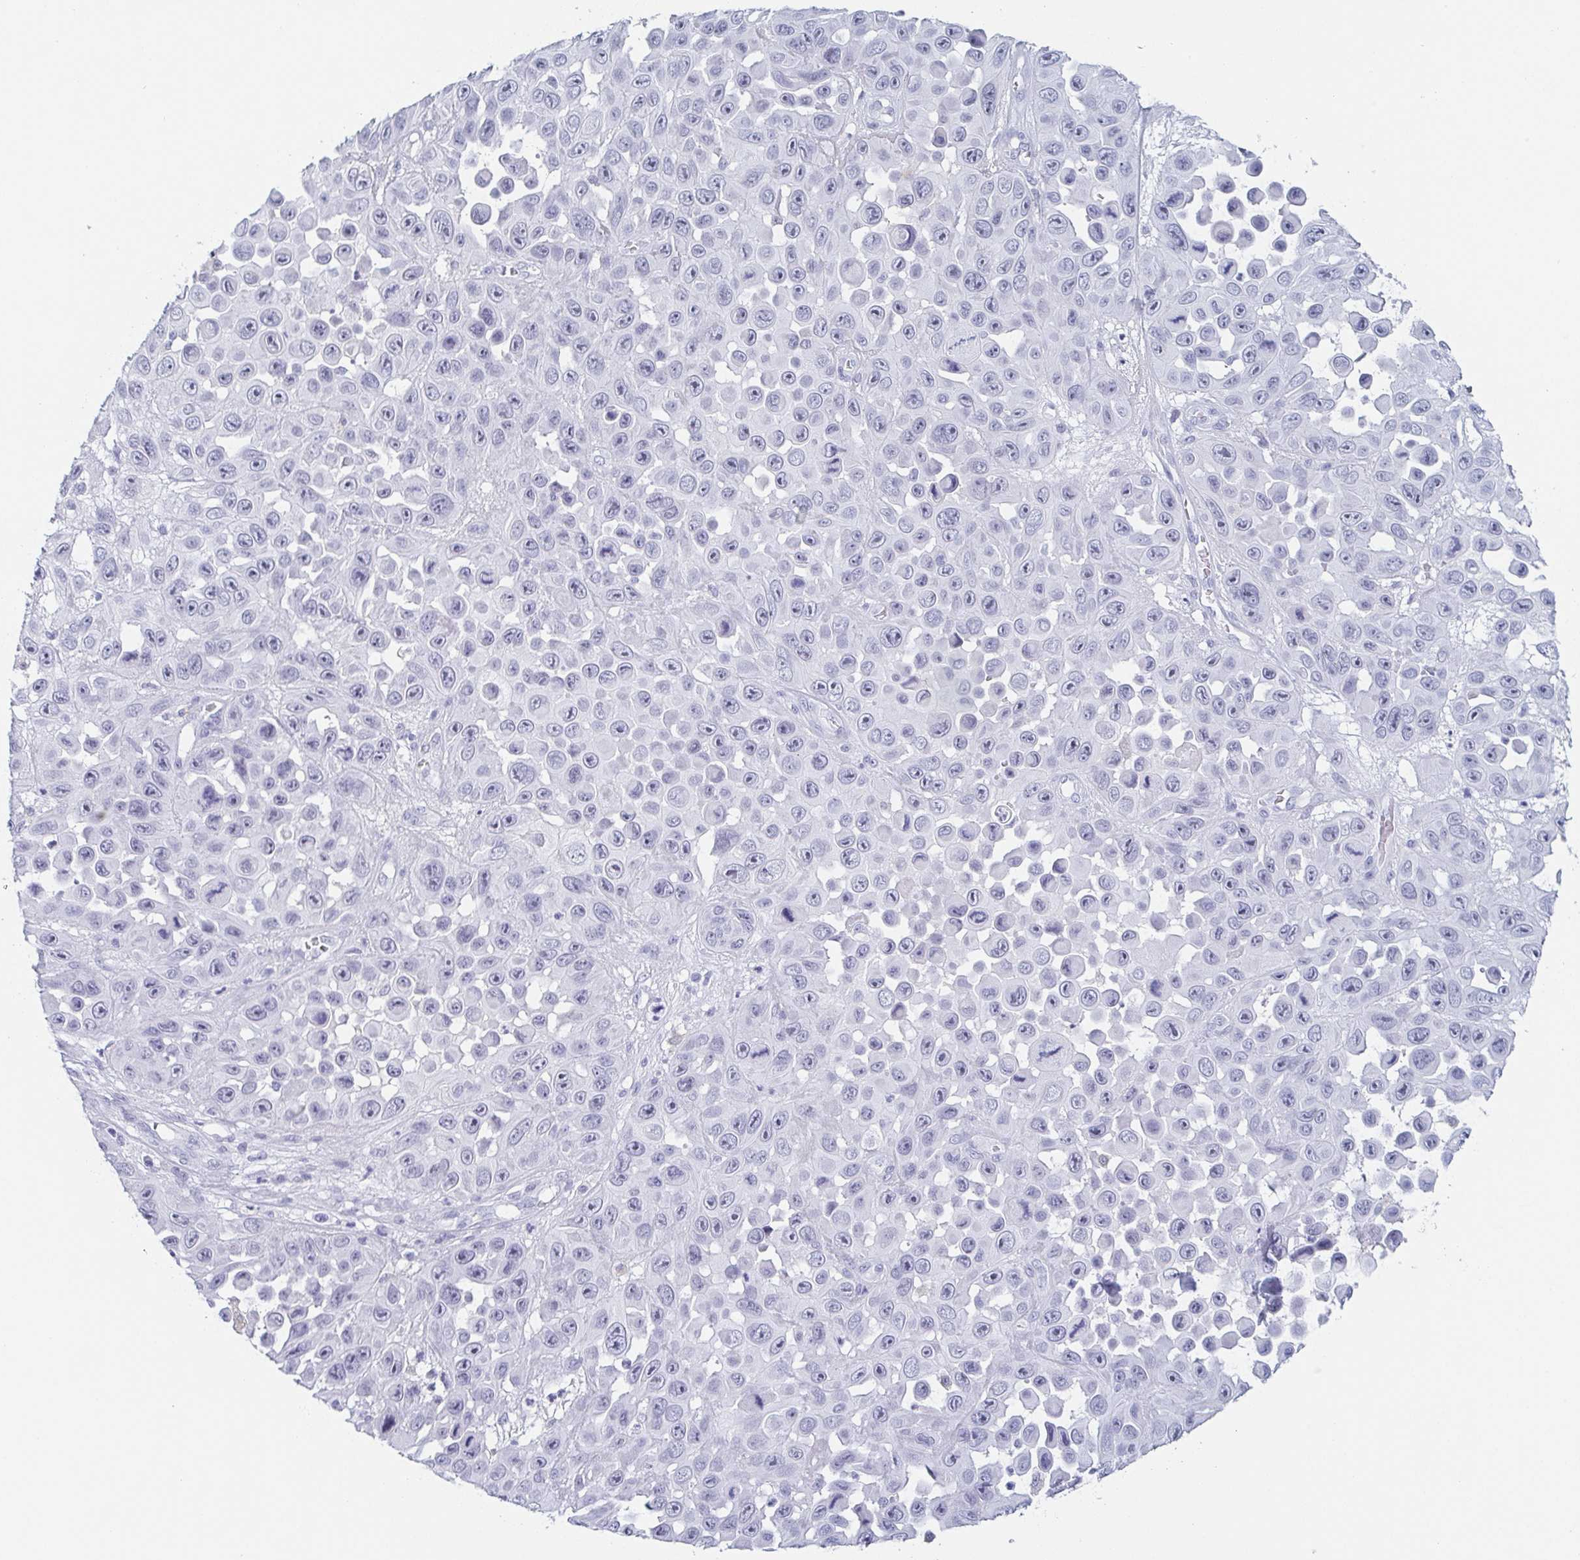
{"staining": {"intensity": "negative", "quantity": "none", "location": "none"}, "tissue": "skin cancer", "cell_type": "Tumor cells", "image_type": "cancer", "snomed": [{"axis": "morphology", "description": "Squamous cell carcinoma, NOS"}, {"axis": "topography", "description": "Skin"}], "caption": "Protein analysis of skin cancer (squamous cell carcinoma) exhibits no significant expression in tumor cells.", "gene": "REG4", "patient": {"sex": "male", "age": 81}}